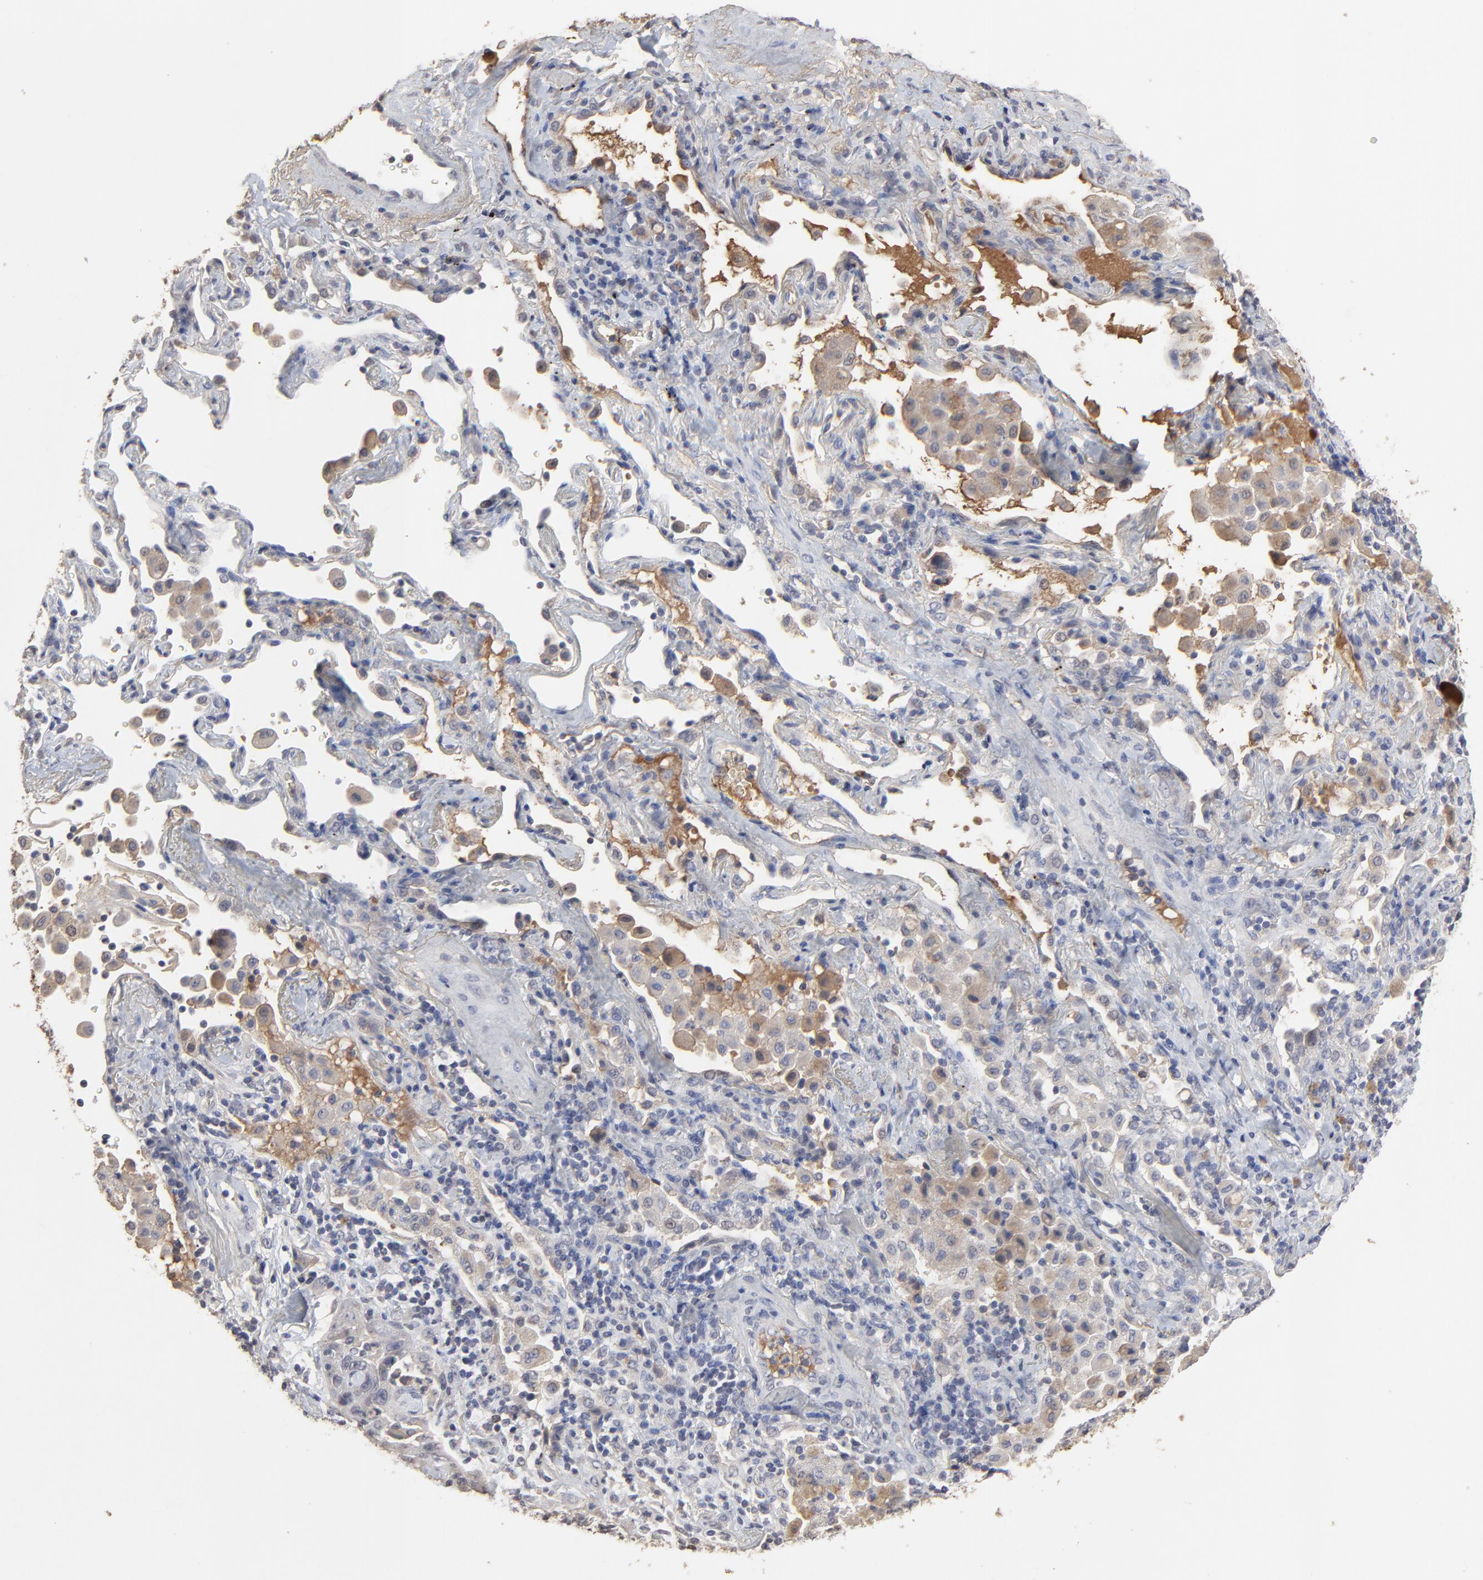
{"staining": {"intensity": "negative", "quantity": "none", "location": "none"}, "tissue": "lung cancer", "cell_type": "Tumor cells", "image_type": "cancer", "snomed": [{"axis": "morphology", "description": "Squamous cell carcinoma, NOS"}, {"axis": "topography", "description": "Lung"}], "caption": "Histopathology image shows no protein positivity in tumor cells of lung cancer (squamous cell carcinoma) tissue.", "gene": "VPREB3", "patient": {"sex": "female", "age": 67}}